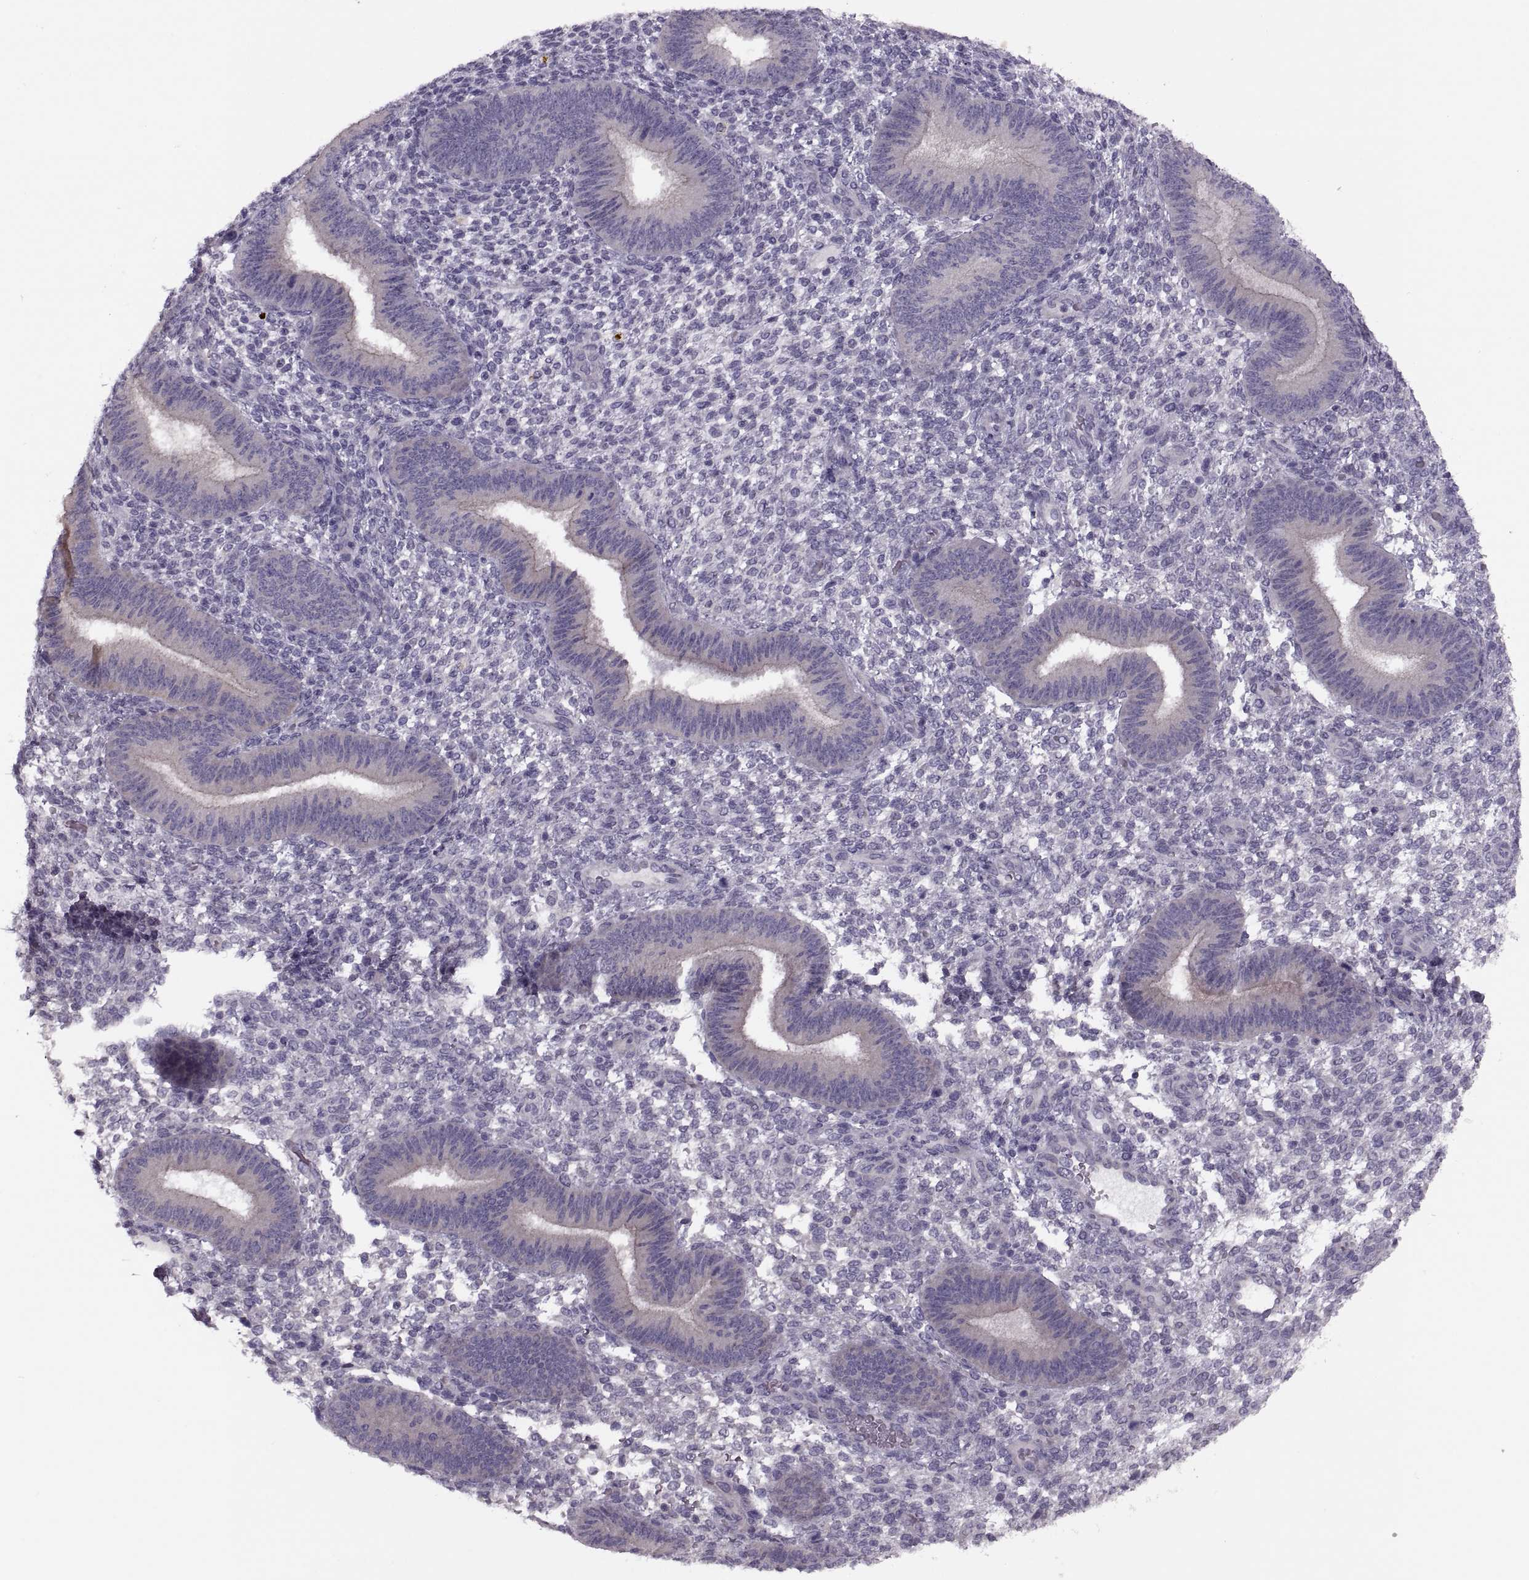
{"staining": {"intensity": "negative", "quantity": "none", "location": "none"}, "tissue": "endometrium", "cell_type": "Cells in endometrial stroma", "image_type": "normal", "snomed": [{"axis": "morphology", "description": "Normal tissue, NOS"}, {"axis": "topography", "description": "Endometrium"}], "caption": "This photomicrograph is of normal endometrium stained with immunohistochemistry (IHC) to label a protein in brown with the nuclei are counter-stained blue. There is no staining in cells in endometrial stroma.", "gene": "PRSS54", "patient": {"sex": "female", "age": 39}}